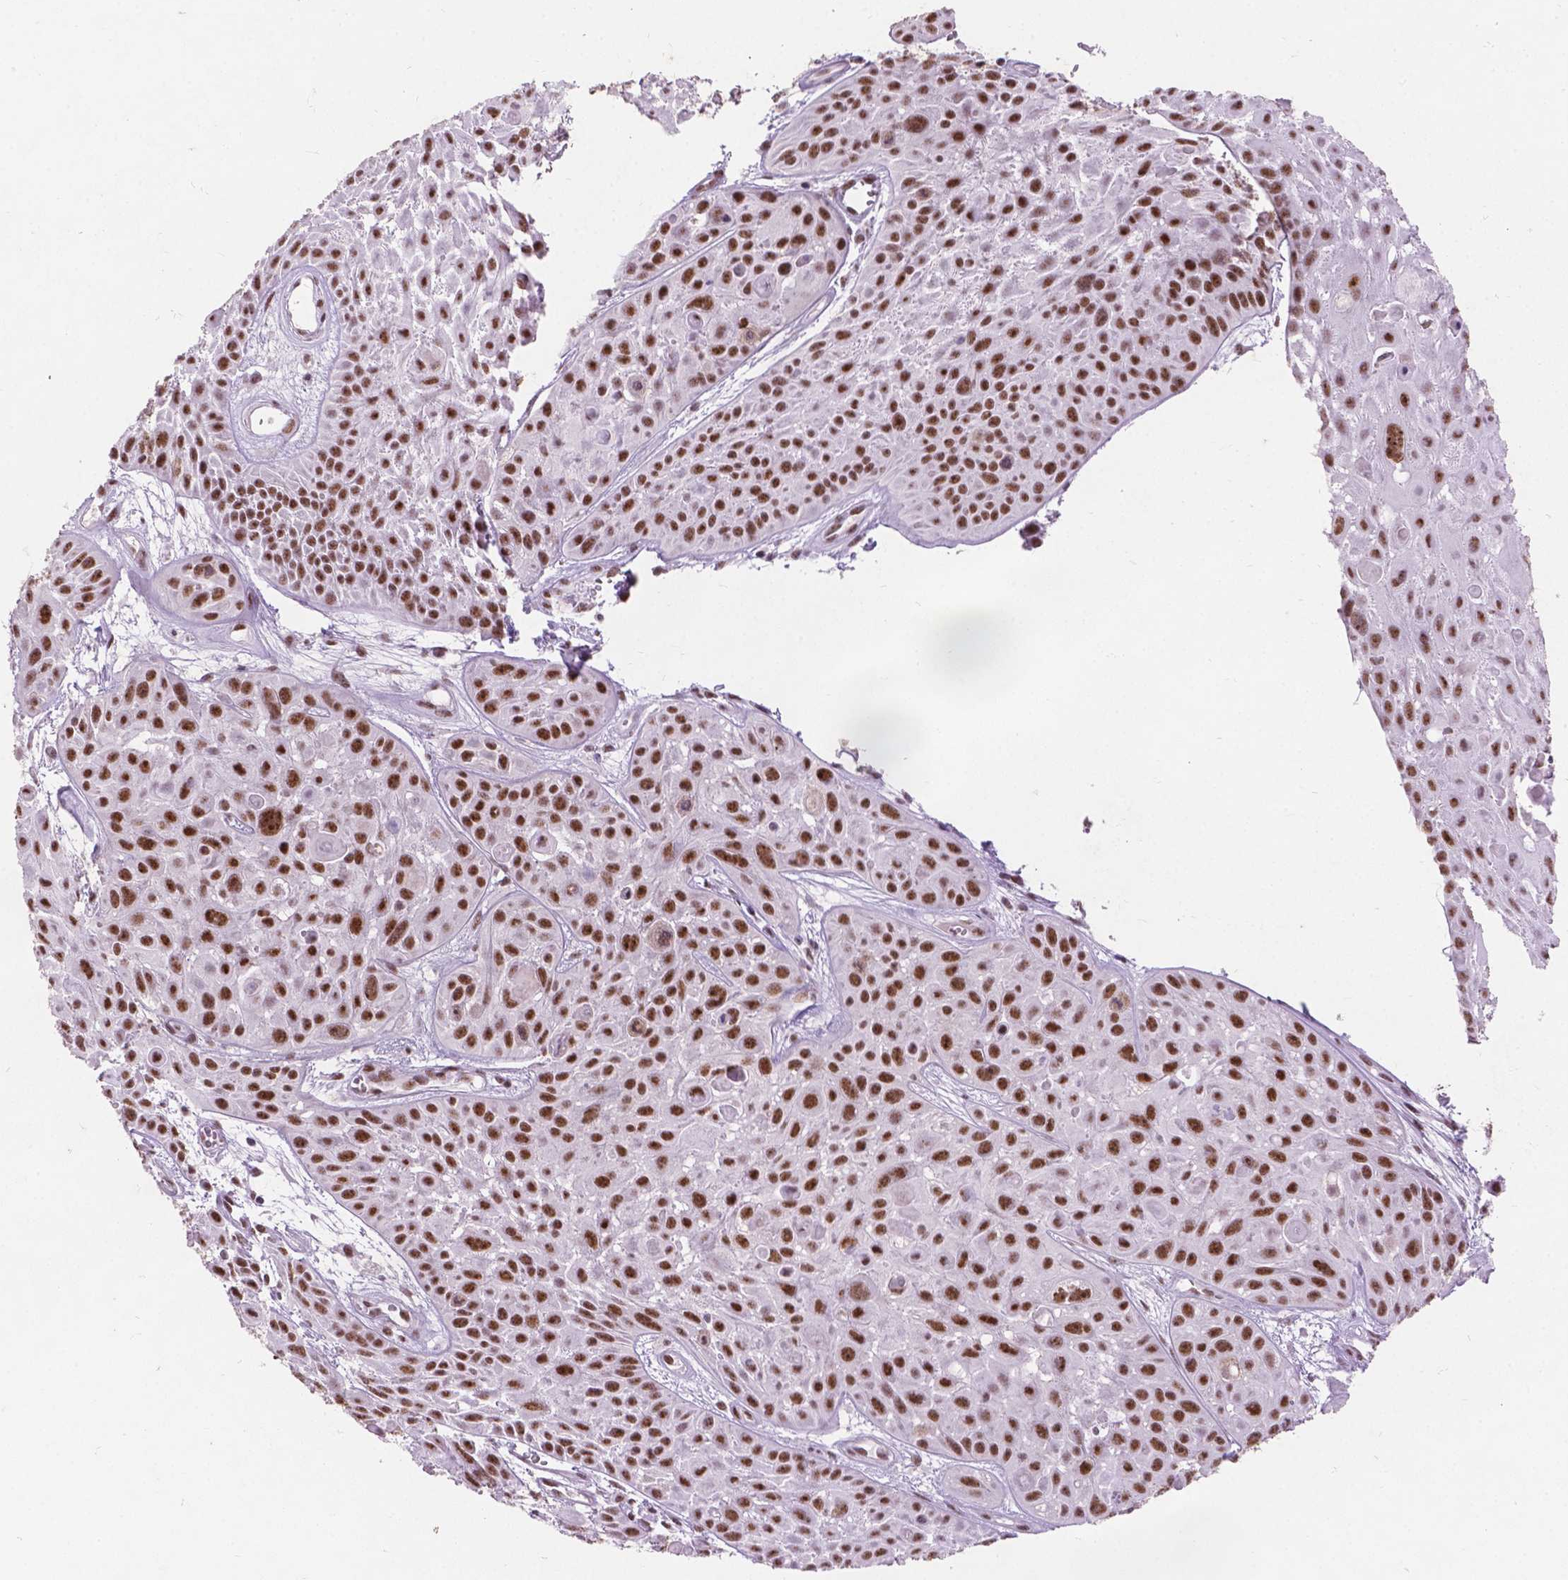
{"staining": {"intensity": "strong", "quantity": ">75%", "location": "nuclear"}, "tissue": "skin cancer", "cell_type": "Tumor cells", "image_type": "cancer", "snomed": [{"axis": "morphology", "description": "Squamous cell carcinoma, NOS"}, {"axis": "topography", "description": "Skin"}, {"axis": "topography", "description": "Anal"}], "caption": "This is an image of immunohistochemistry staining of skin cancer, which shows strong expression in the nuclear of tumor cells.", "gene": "COIL", "patient": {"sex": "female", "age": 75}}